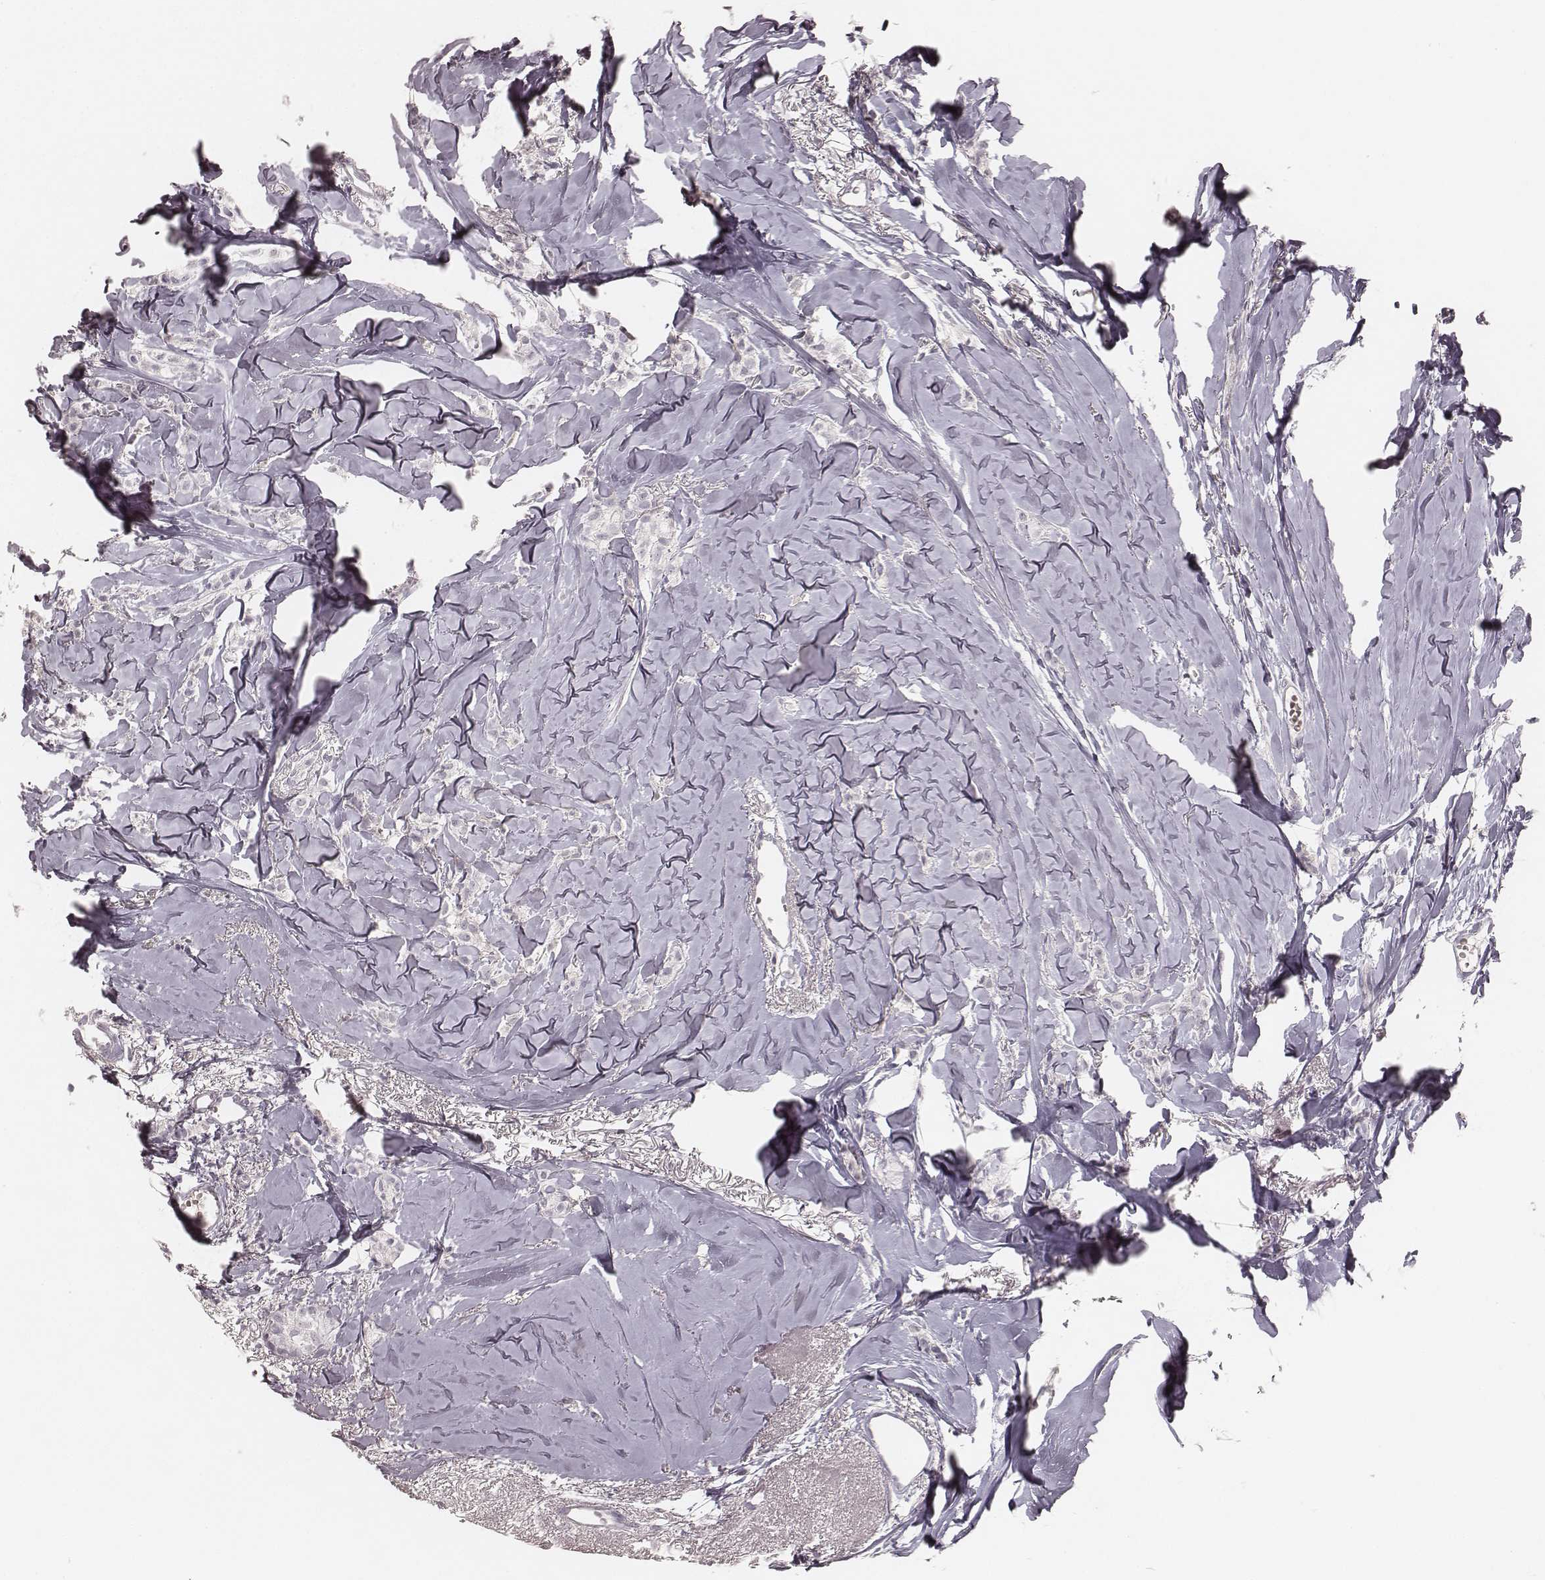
{"staining": {"intensity": "negative", "quantity": "none", "location": "none"}, "tissue": "breast cancer", "cell_type": "Tumor cells", "image_type": "cancer", "snomed": [{"axis": "morphology", "description": "Duct carcinoma"}, {"axis": "topography", "description": "Breast"}], "caption": "High magnification brightfield microscopy of breast intraductal carcinoma stained with DAB (3,3'-diaminobenzidine) (brown) and counterstained with hematoxylin (blue): tumor cells show no significant positivity. (Stains: DAB (3,3'-diaminobenzidine) IHC with hematoxylin counter stain, Microscopy: brightfield microscopy at high magnification).", "gene": "SMIM24", "patient": {"sex": "female", "age": 85}}